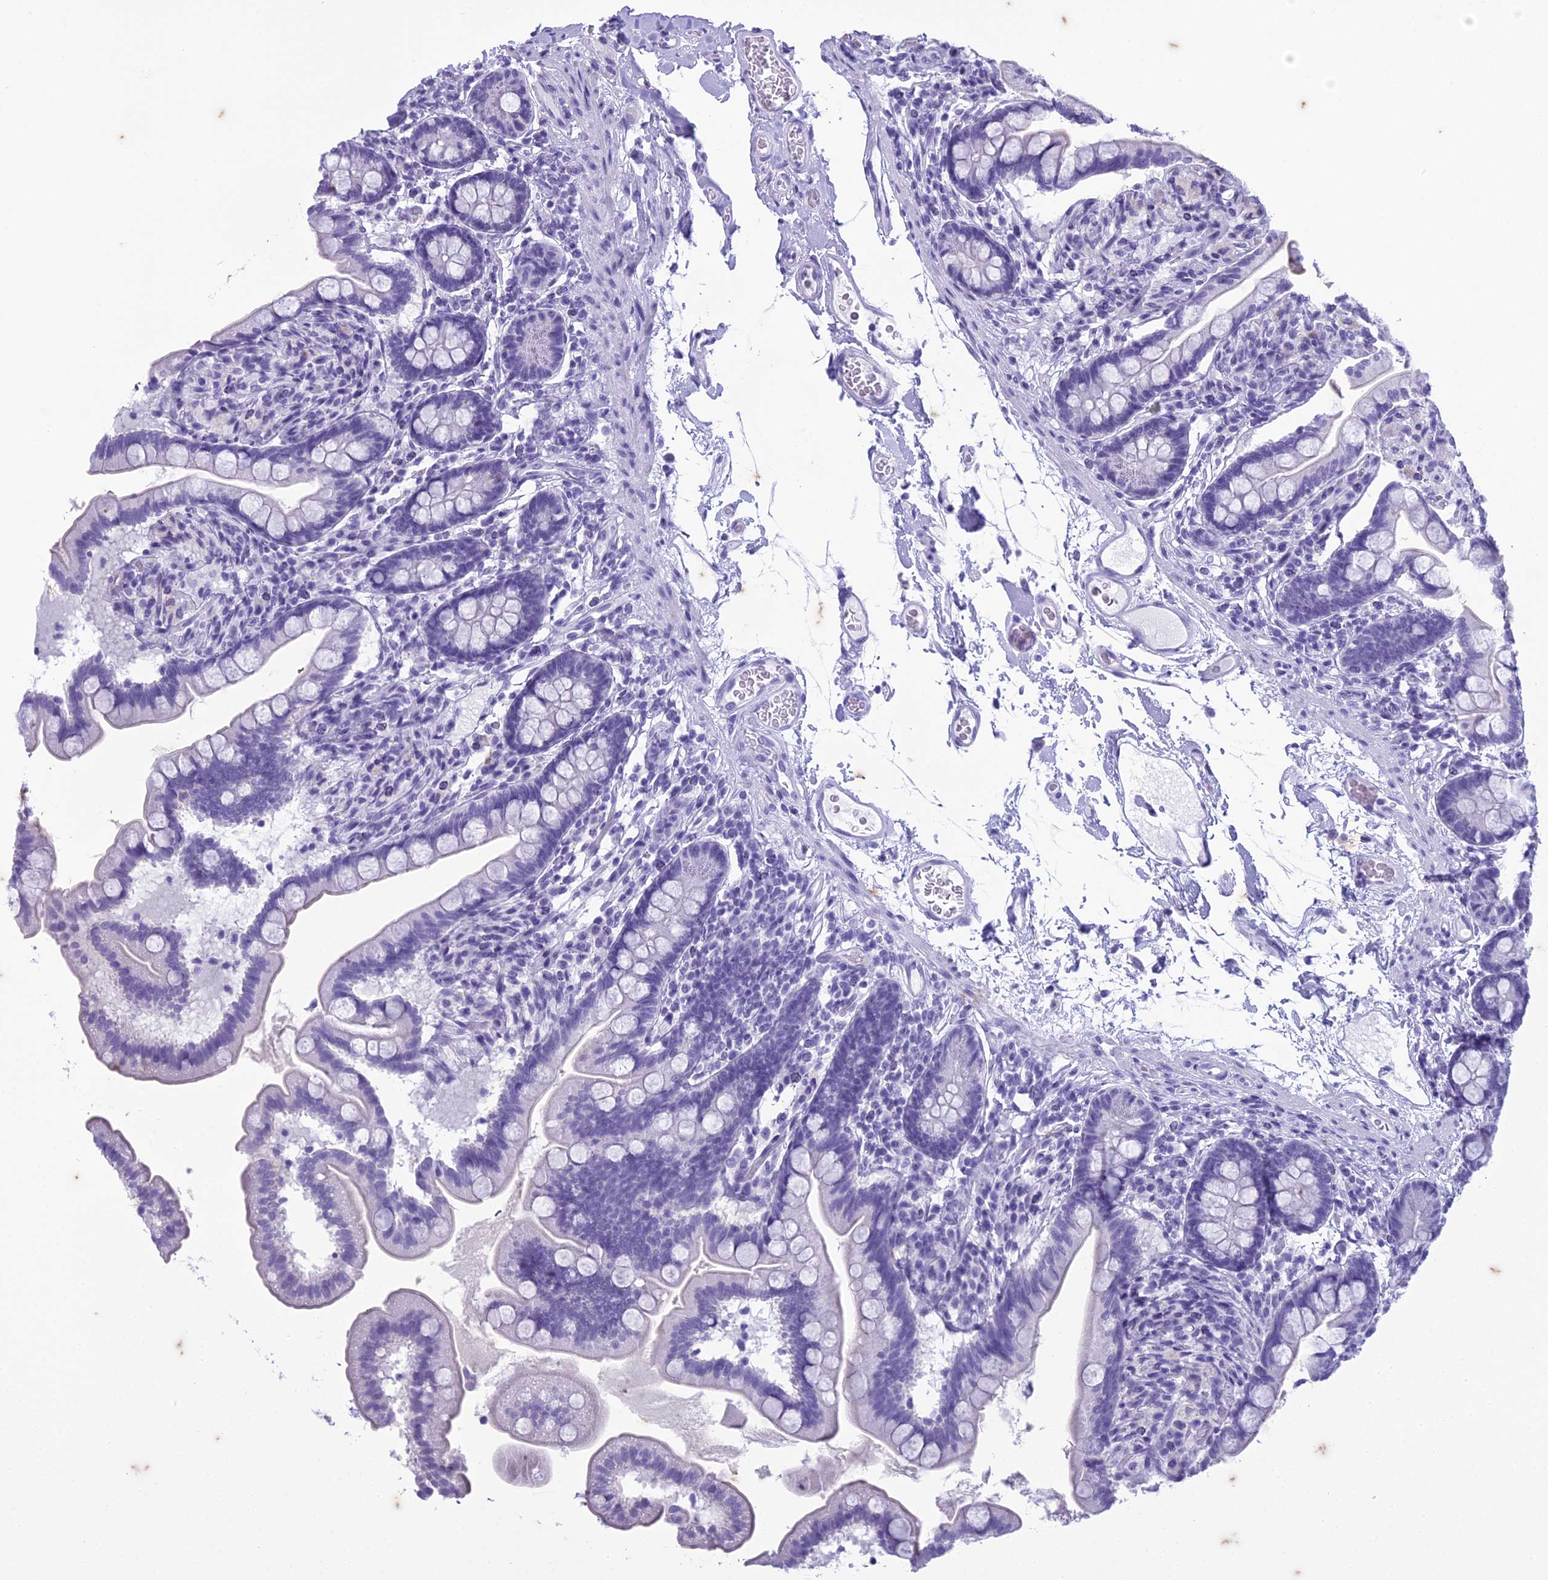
{"staining": {"intensity": "negative", "quantity": "none", "location": "none"}, "tissue": "small intestine", "cell_type": "Glandular cells", "image_type": "normal", "snomed": [{"axis": "morphology", "description": "Normal tissue, NOS"}, {"axis": "topography", "description": "Small intestine"}], "caption": "A high-resolution image shows immunohistochemistry (IHC) staining of unremarkable small intestine, which demonstrates no significant positivity in glandular cells. (DAB IHC with hematoxylin counter stain).", "gene": "HMGB4", "patient": {"sex": "female", "age": 64}}